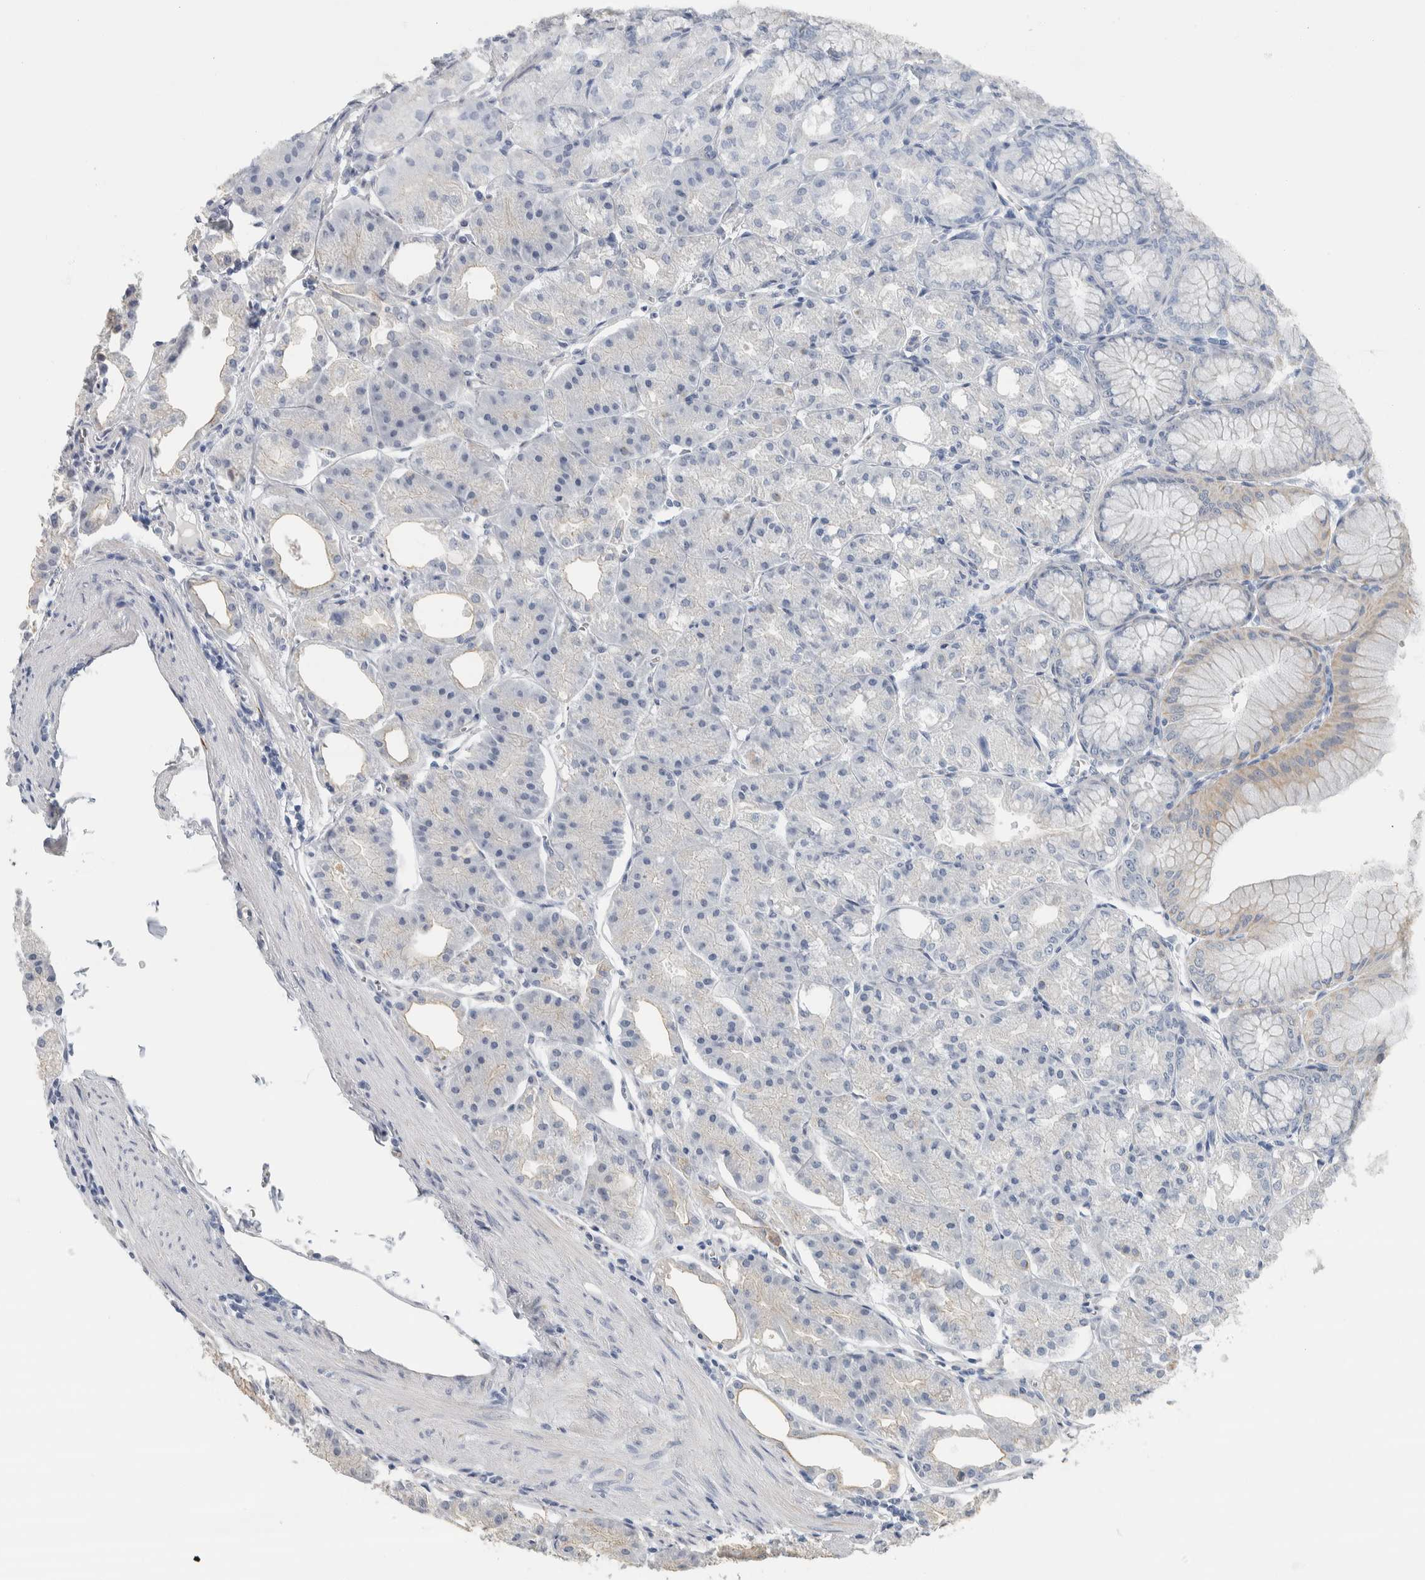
{"staining": {"intensity": "weak", "quantity": "<25%", "location": "cytoplasmic/membranous"}, "tissue": "stomach", "cell_type": "Glandular cells", "image_type": "normal", "snomed": [{"axis": "morphology", "description": "Normal tissue, NOS"}, {"axis": "topography", "description": "Stomach, lower"}], "caption": "An image of human stomach is negative for staining in glandular cells. (DAB immunohistochemistry, high magnification).", "gene": "NEFM", "patient": {"sex": "male", "age": 71}}